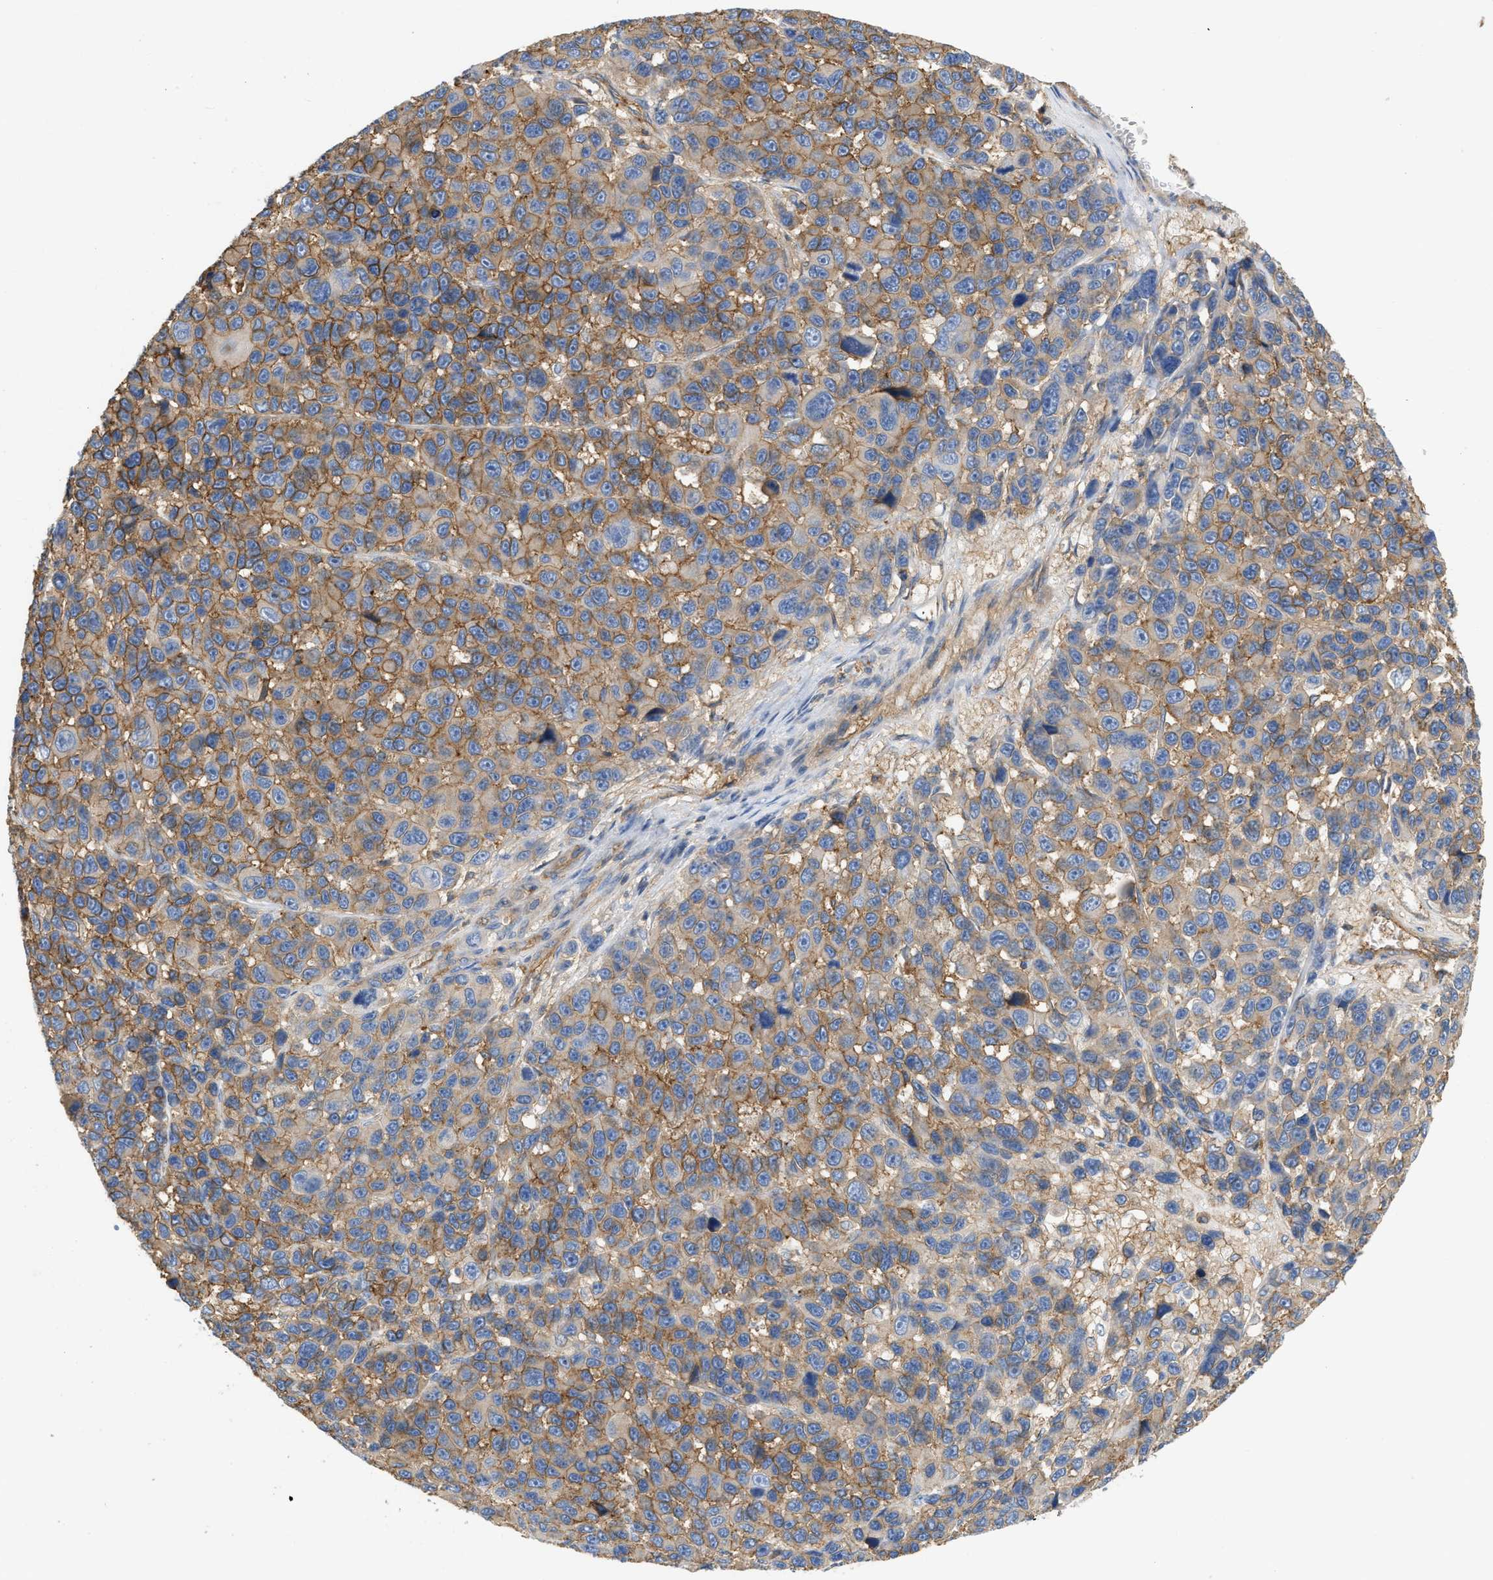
{"staining": {"intensity": "moderate", "quantity": ">75%", "location": "cytoplasmic/membranous"}, "tissue": "melanoma", "cell_type": "Tumor cells", "image_type": "cancer", "snomed": [{"axis": "morphology", "description": "Malignant melanoma, NOS"}, {"axis": "topography", "description": "Skin"}], "caption": "IHC micrograph of neoplastic tissue: malignant melanoma stained using immunohistochemistry exhibits medium levels of moderate protein expression localized specifically in the cytoplasmic/membranous of tumor cells, appearing as a cytoplasmic/membranous brown color.", "gene": "GNB4", "patient": {"sex": "male", "age": 53}}